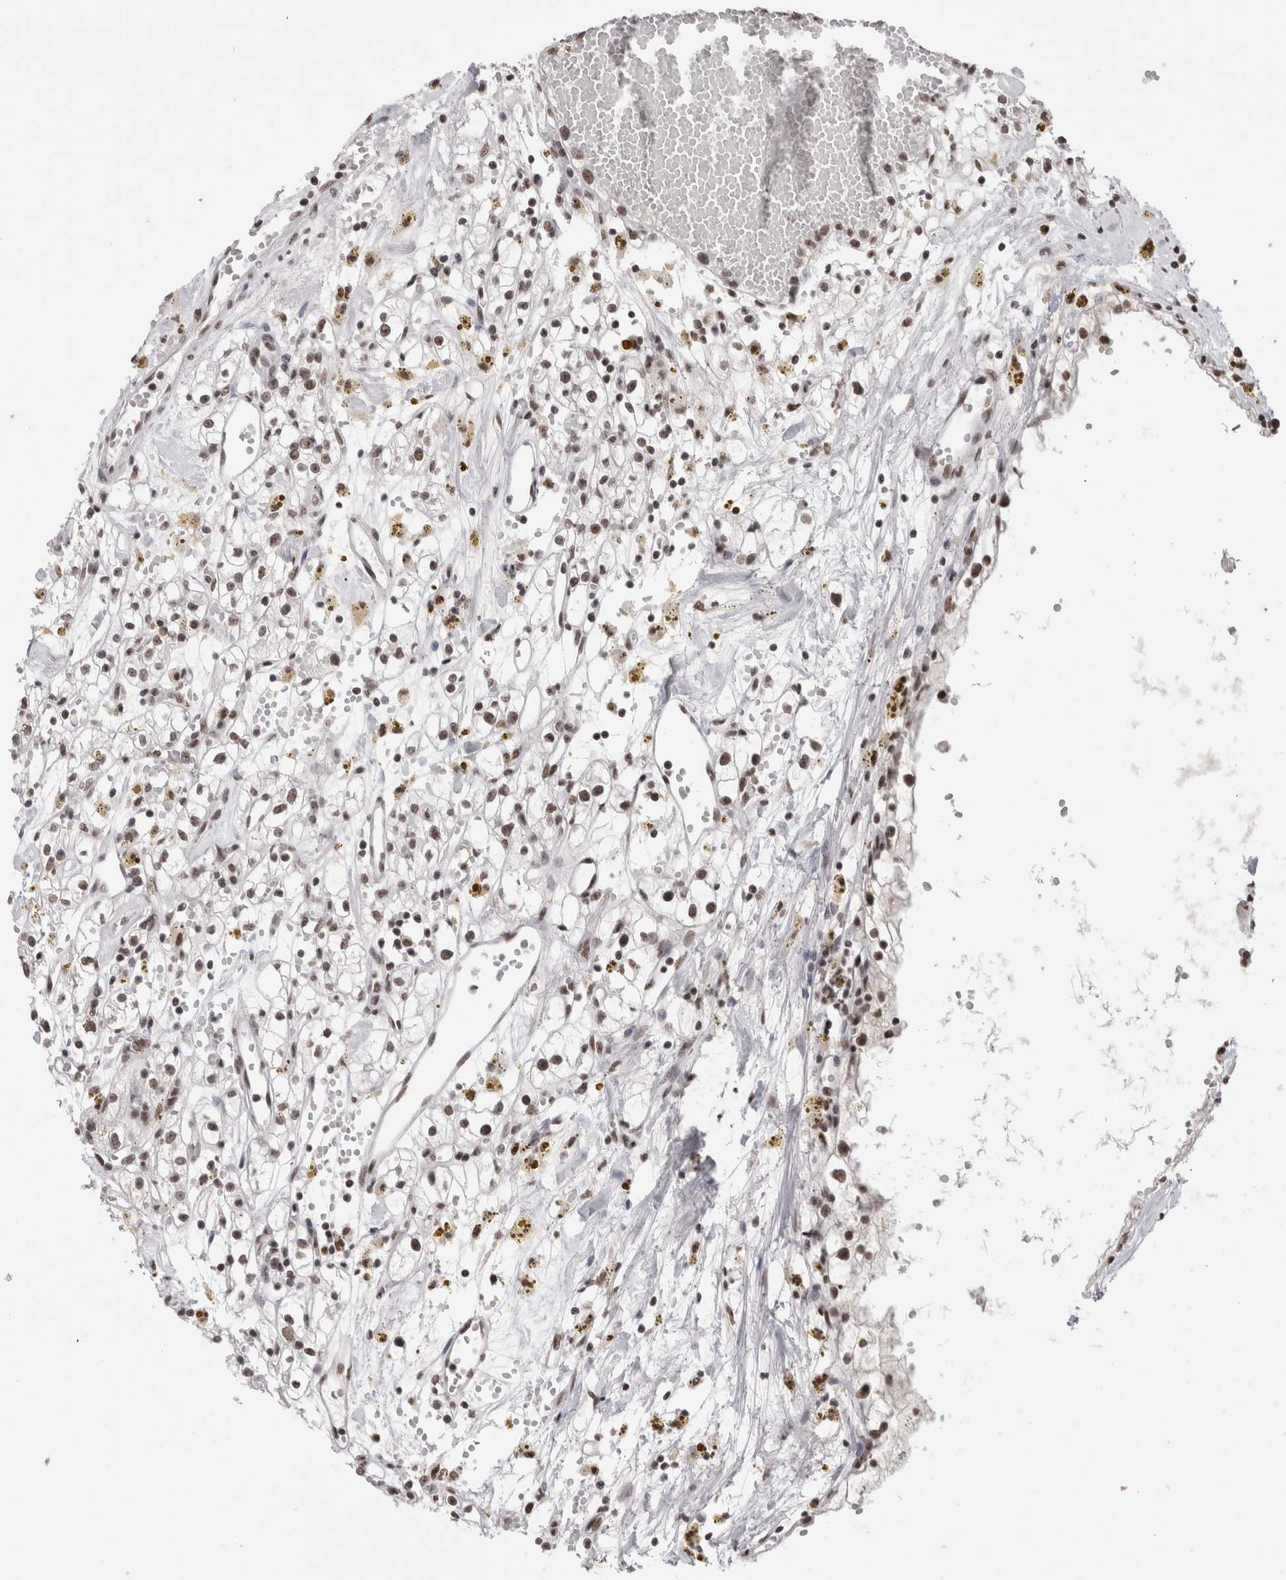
{"staining": {"intensity": "moderate", "quantity": ">75%", "location": "nuclear"}, "tissue": "renal cancer", "cell_type": "Tumor cells", "image_type": "cancer", "snomed": [{"axis": "morphology", "description": "Adenocarcinoma, NOS"}, {"axis": "topography", "description": "Kidney"}], "caption": "A photomicrograph of renal cancer (adenocarcinoma) stained for a protein shows moderate nuclear brown staining in tumor cells.", "gene": "SMC1A", "patient": {"sex": "male", "age": 56}}